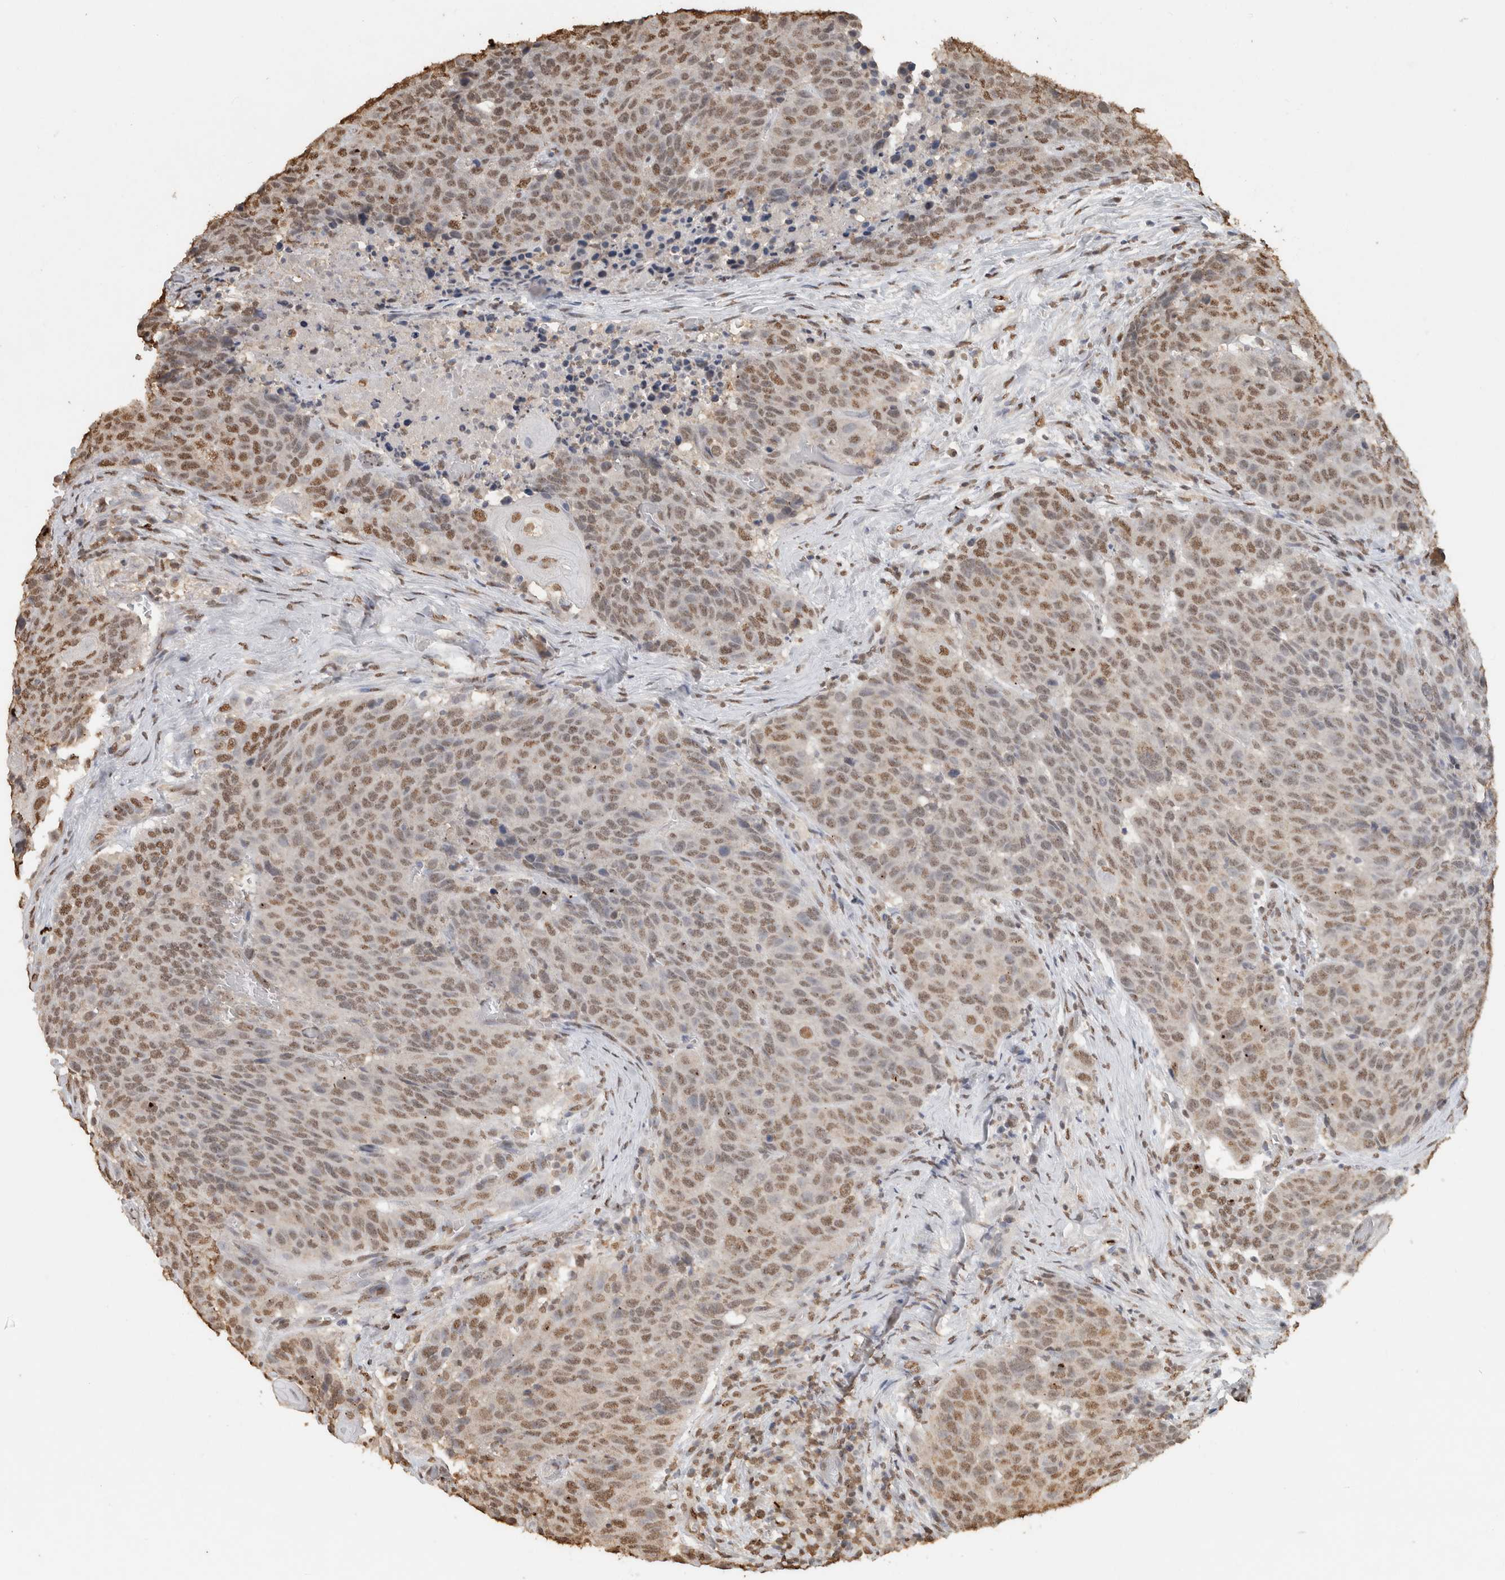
{"staining": {"intensity": "moderate", "quantity": ">75%", "location": "nuclear"}, "tissue": "head and neck cancer", "cell_type": "Tumor cells", "image_type": "cancer", "snomed": [{"axis": "morphology", "description": "Squamous cell carcinoma, NOS"}, {"axis": "topography", "description": "Head-Neck"}], "caption": "Tumor cells reveal medium levels of moderate nuclear expression in approximately >75% of cells in squamous cell carcinoma (head and neck).", "gene": "HAND2", "patient": {"sex": "male", "age": 66}}